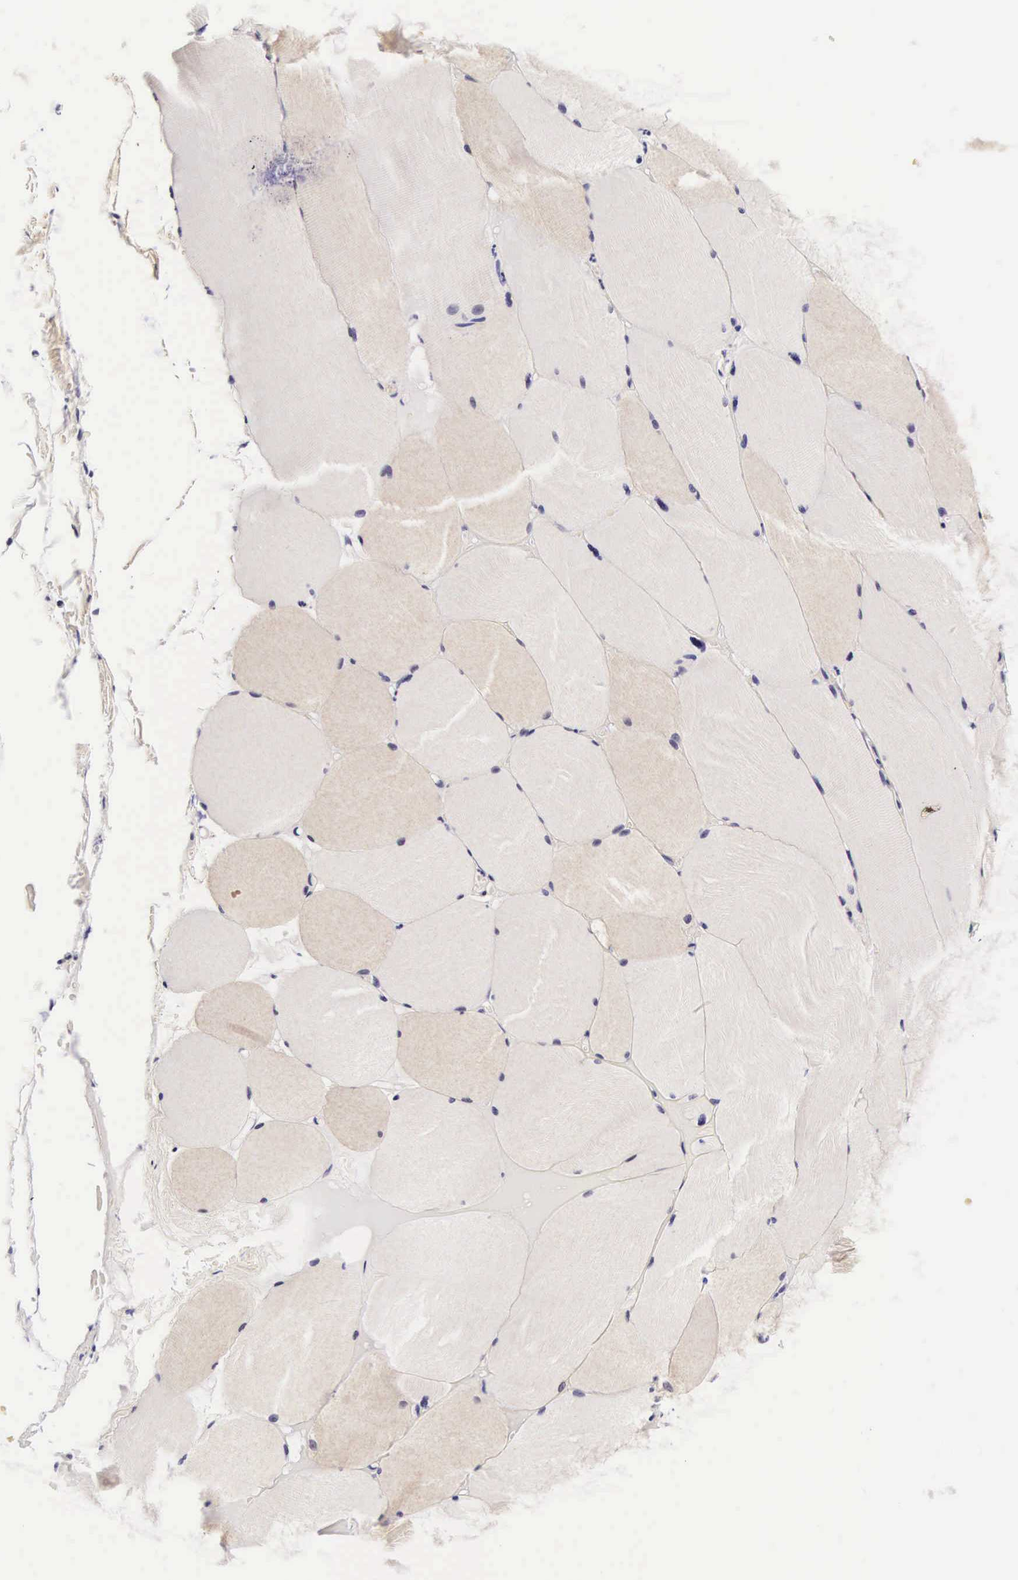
{"staining": {"intensity": "weak", "quantity": "25%-75%", "location": "cytoplasmic/membranous"}, "tissue": "skeletal muscle", "cell_type": "Myocytes", "image_type": "normal", "snomed": [{"axis": "morphology", "description": "Normal tissue, NOS"}, {"axis": "topography", "description": "Skeletal muscle"}], "caption": "Approximately 25%-75% of myocytes in normal skeletal muscle exhibit weak cytoplasmic/membranous protein positivity as visualized by brown immunohistochemical staining.", "gene": "PHETA2", "patient": {"sex": "male", "age": 71}}